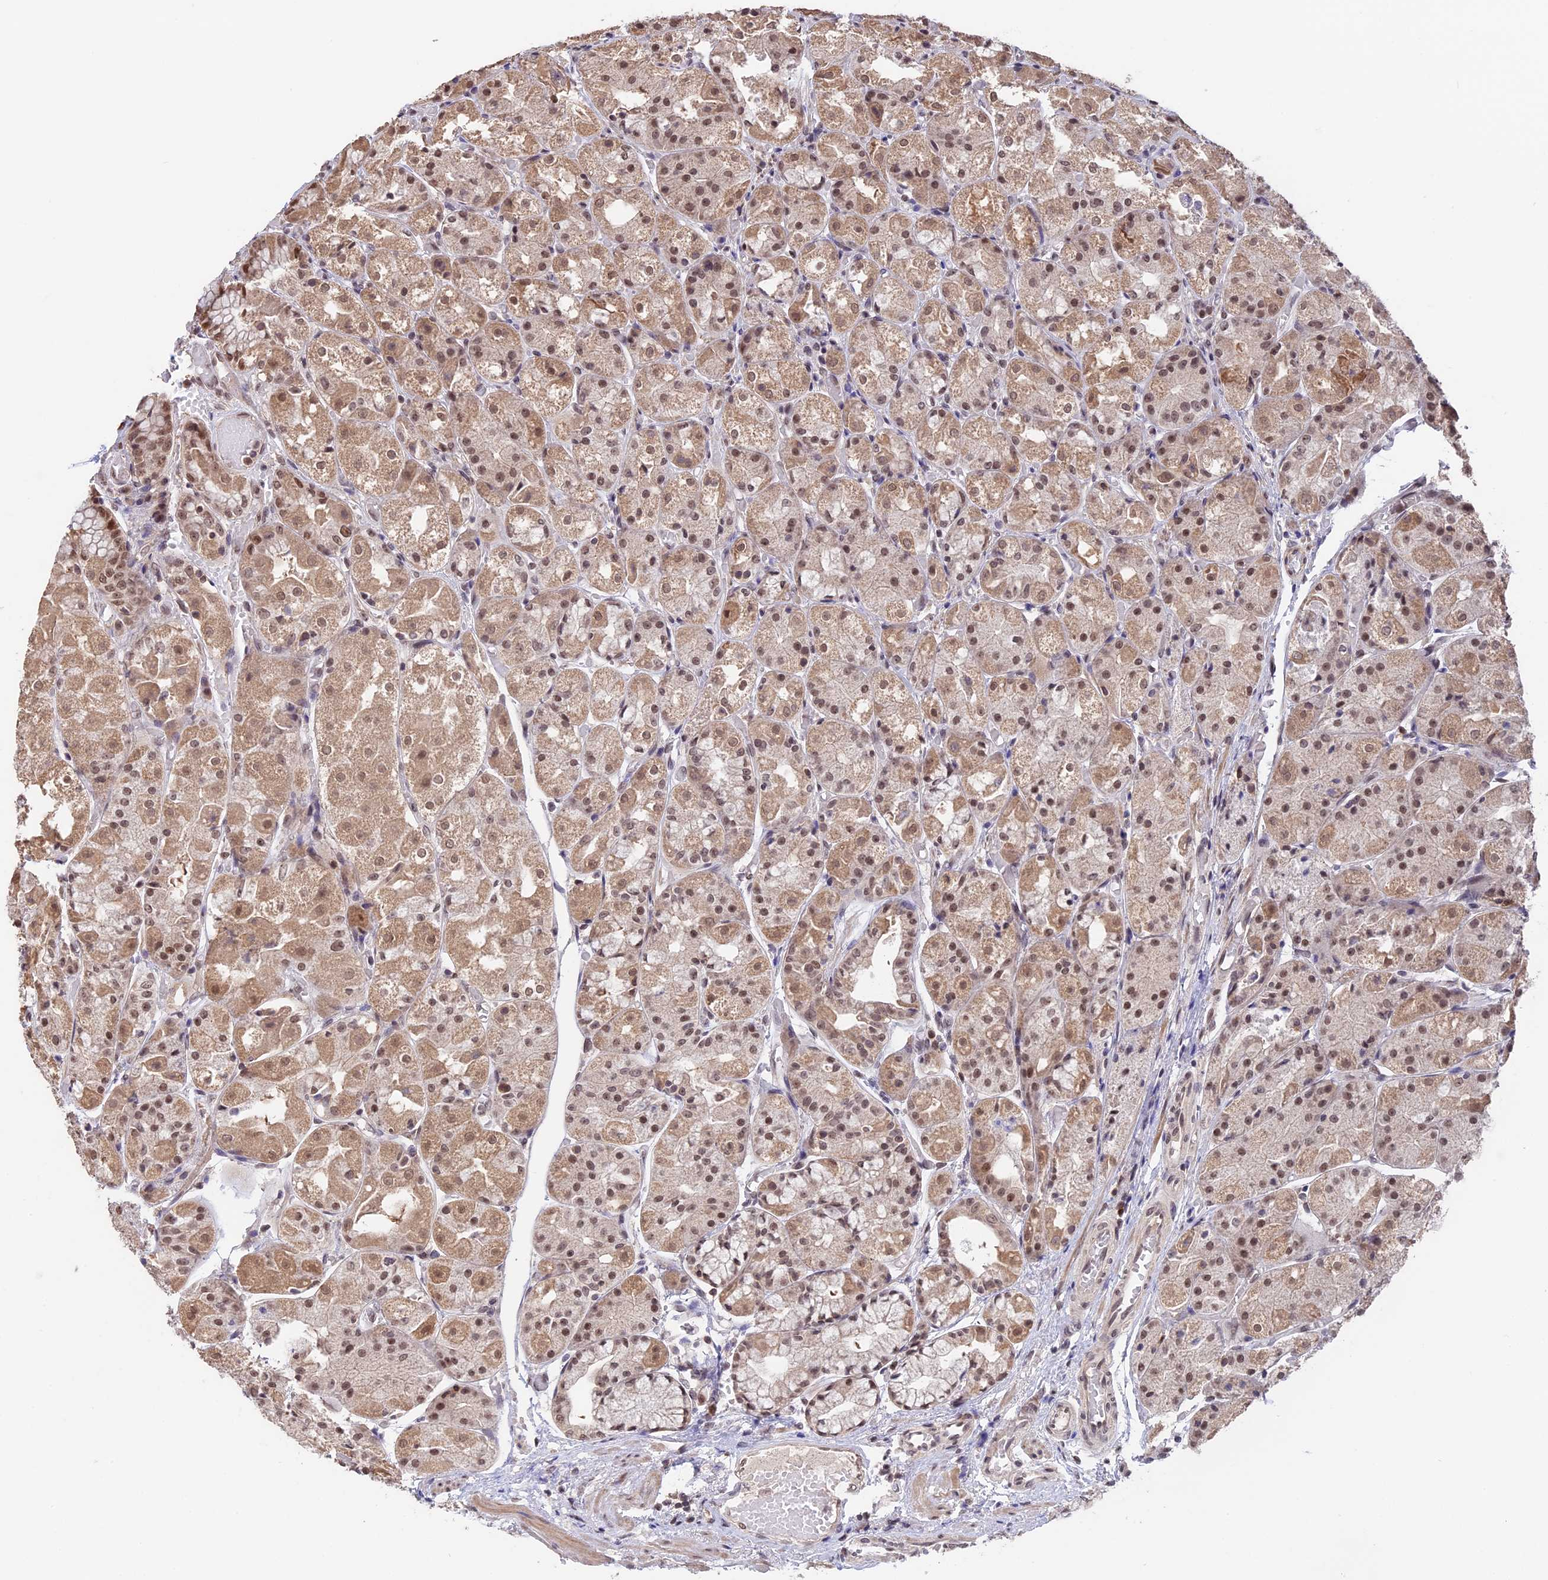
{"staining": {"intensity": "moderate", "quantity": ">75%", "location": "cytoplasmic/membranous,nuclear"}, "tissue": "stomach", "cell_type": "Glandular cells", "image_type": "normal", "snomed": [{"axis": "morphology", "description": "Normal tissue, NOS"}, {"axis": "topography", "description": "Stomach, upper"}], "caption": "IHC (DAB) staining of benign stomach exhibits moderate cytoplasmic/membranous,nuclear protein expression in approximately >75% of glandular cells.", "gene": "RFC5", "patient": {"sex": "male", "age": 72}}